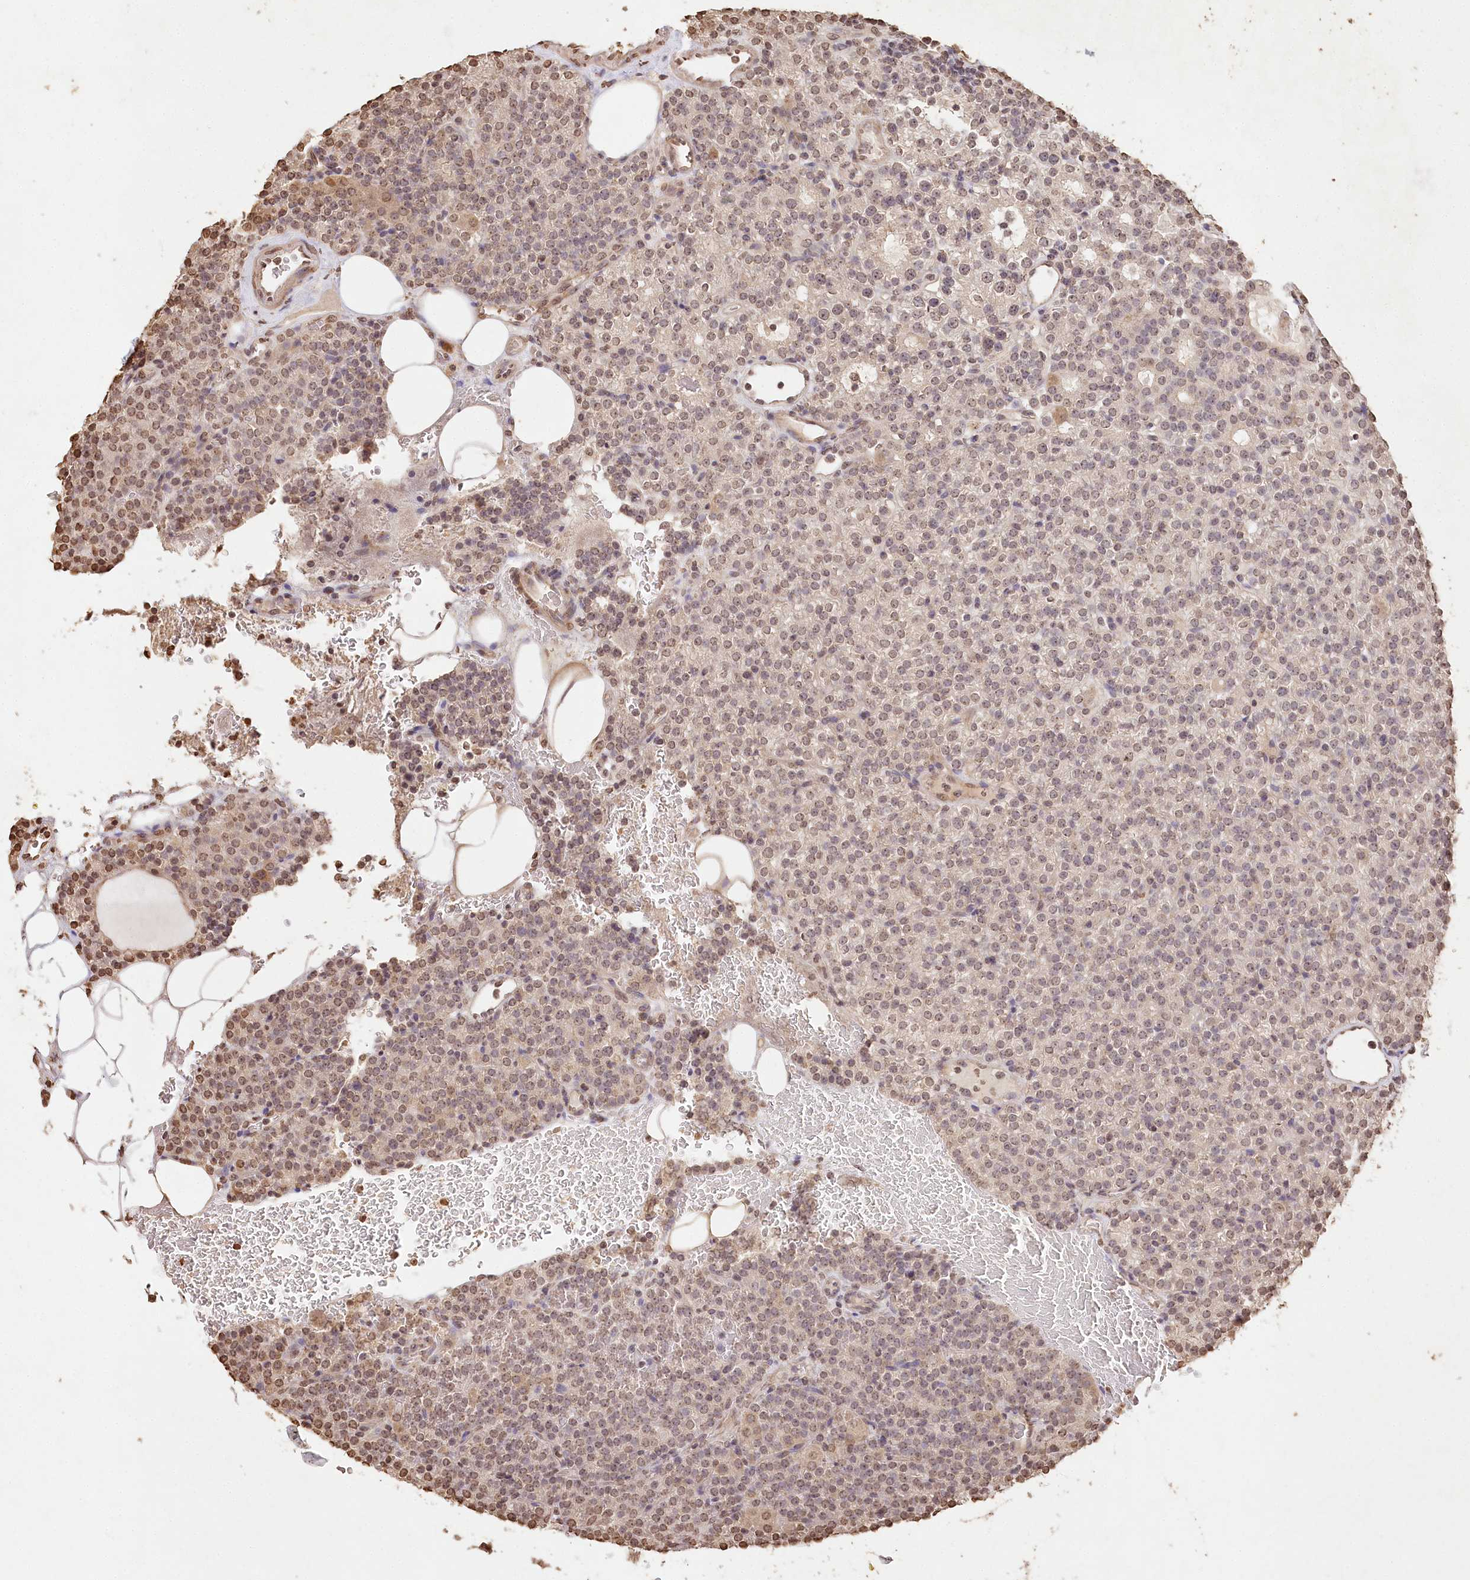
{"staining": {"intensity": "weak", "quantity": ">75%", "location": "nuclear"}, "tissue": "parathyroid gland", "cell_type": "Glandular cells", "image_type": "normal", "snomed": [{"axis": "morphology", "description": "Normal tissue, NOS"}, {"axis": "topography", "description": "Parathyroid gland"}], "caption": "Immunohistochemistry (IHC) staining of benign parathyroid gland, which reveals low levels of weak nuclear positivity in approximately >75% of glandular cells indicating weak nuclear protein positivity. The staining was performed using DAB (3,3'-diaminobenzidine) (brown) for protein detection and nuclei were counterstained in hematoxylin (blue).", "gene": "DMXL1", "patient": {"sex": "female", "age": 48}}